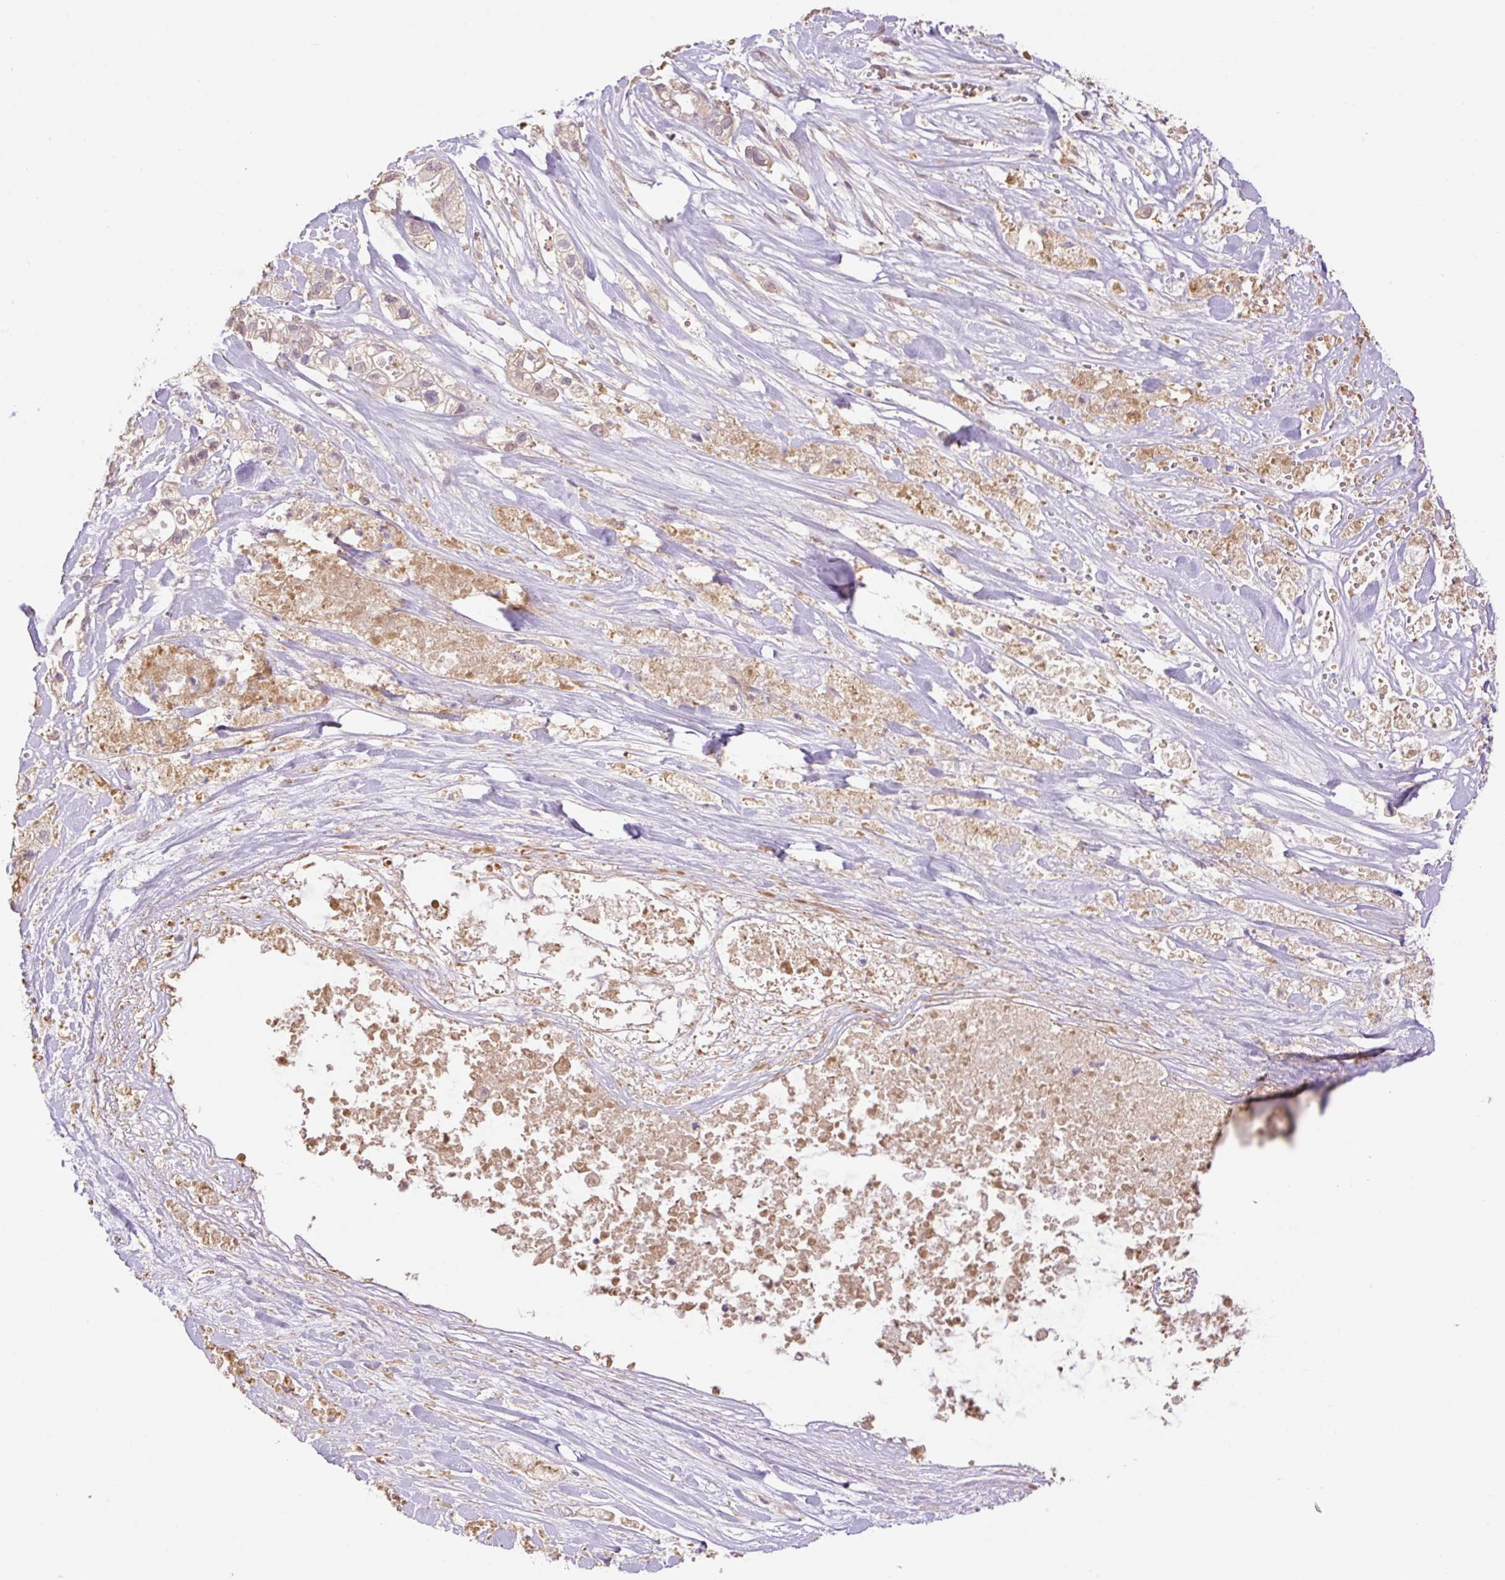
{"staining": {"intensity": "negative", "quantity": "none", "location": "none"}, "tissue": "pancreatic cancer", "cell_type": "Tumor cells", "image_type": "cancer", "snomed": [{"axis": "morphology", "description": "Adenocarcinoma, NOS"}, {"axis": "topography", "description": "Pancreas"}], "caption": "Human pancreatic adenocarcinoma stained for a protein using IHC demonstrates no expression in tumor cells.", "gene": "HABP4", "patient": {"sex": "male", "age": 44}}